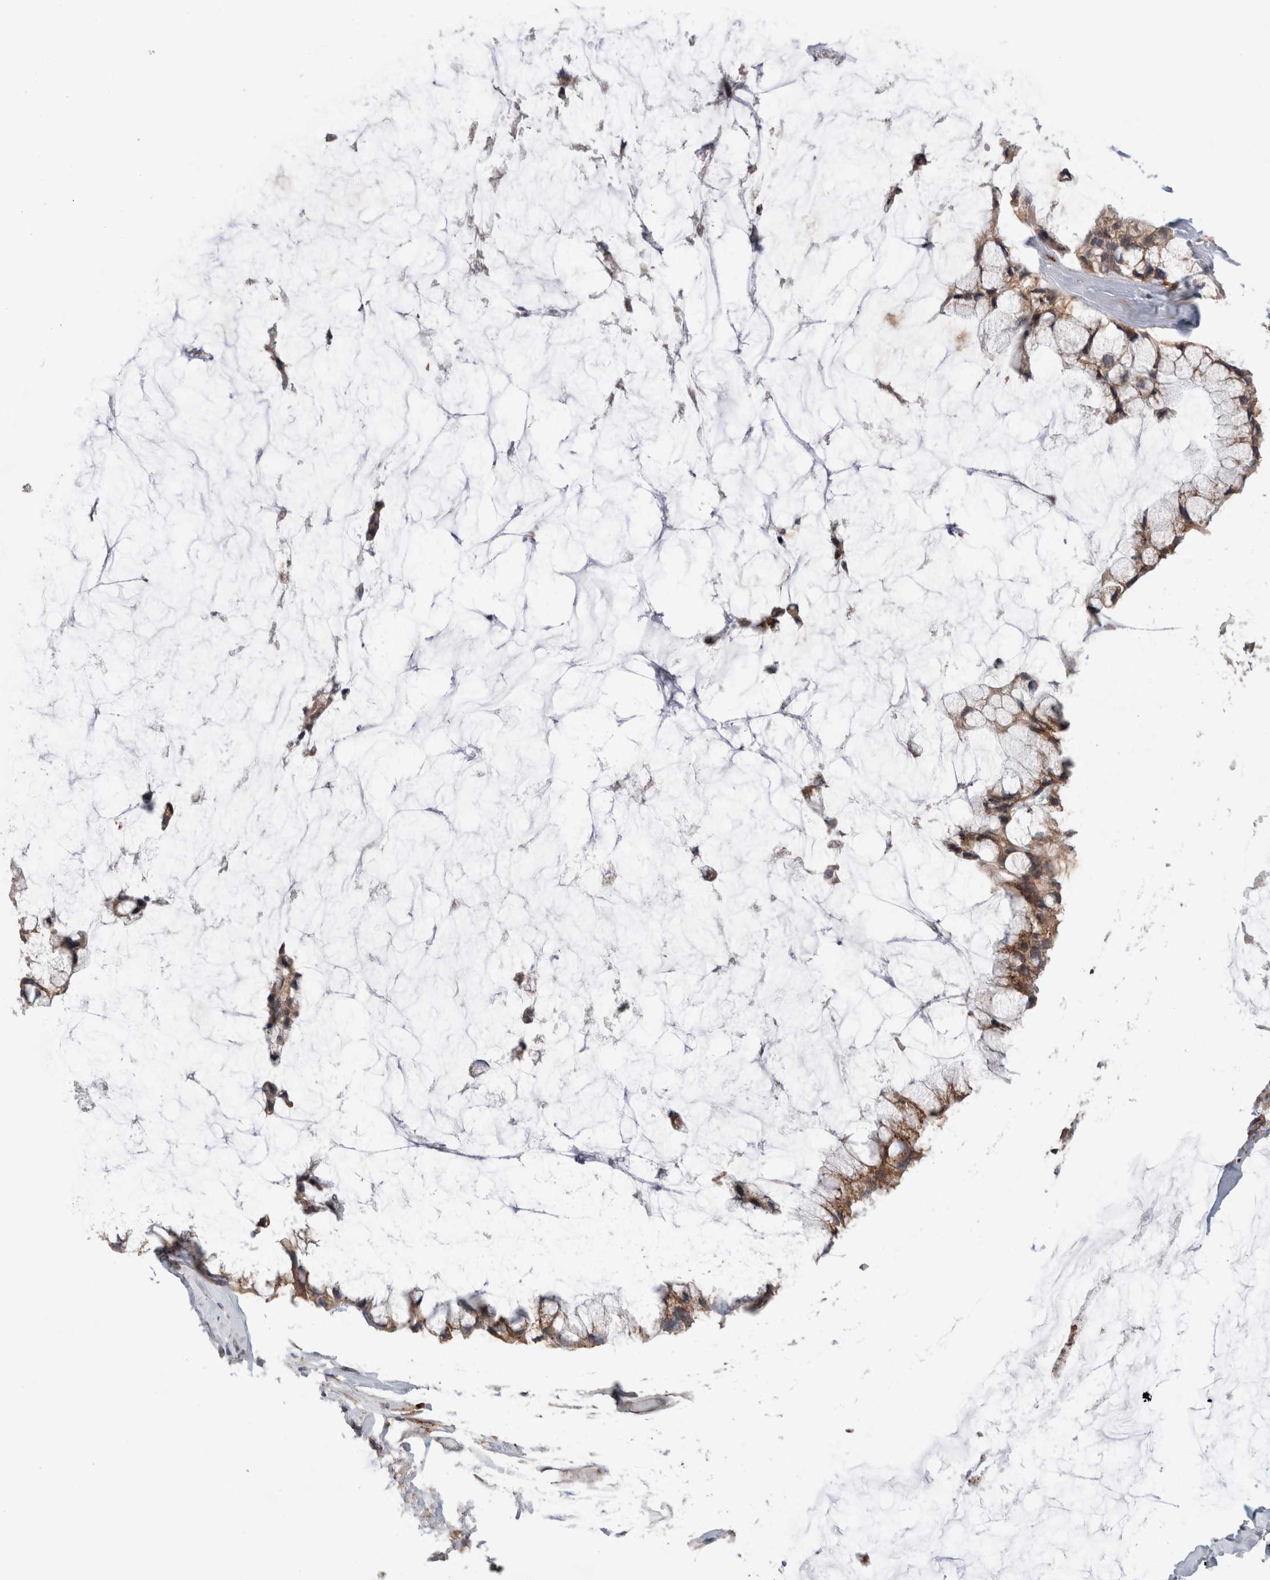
{"staining": {"intensity": "moderate", "quantity": ">75%", "location": "cytoplasmic/membranous"}, "tissue": "ovarian cancer", "cell_type": "Tumor cells", "image_type": "cancer", "snomed": [{"axis": "morphology", "description": "Cystadenocarcinoma, mucinous, NOS"}, {"axis": "topography", "description": "Ovary"}], "caption": "A histopathology image of ovarian cancer (mucinous cystadenocarcinoma) stained for a protein demonstrates moderate cytoplasmic/membranous brown staining in tumor cells.", "gene": "TRIM5", "patient": {"sex": "female", "age": 39}}